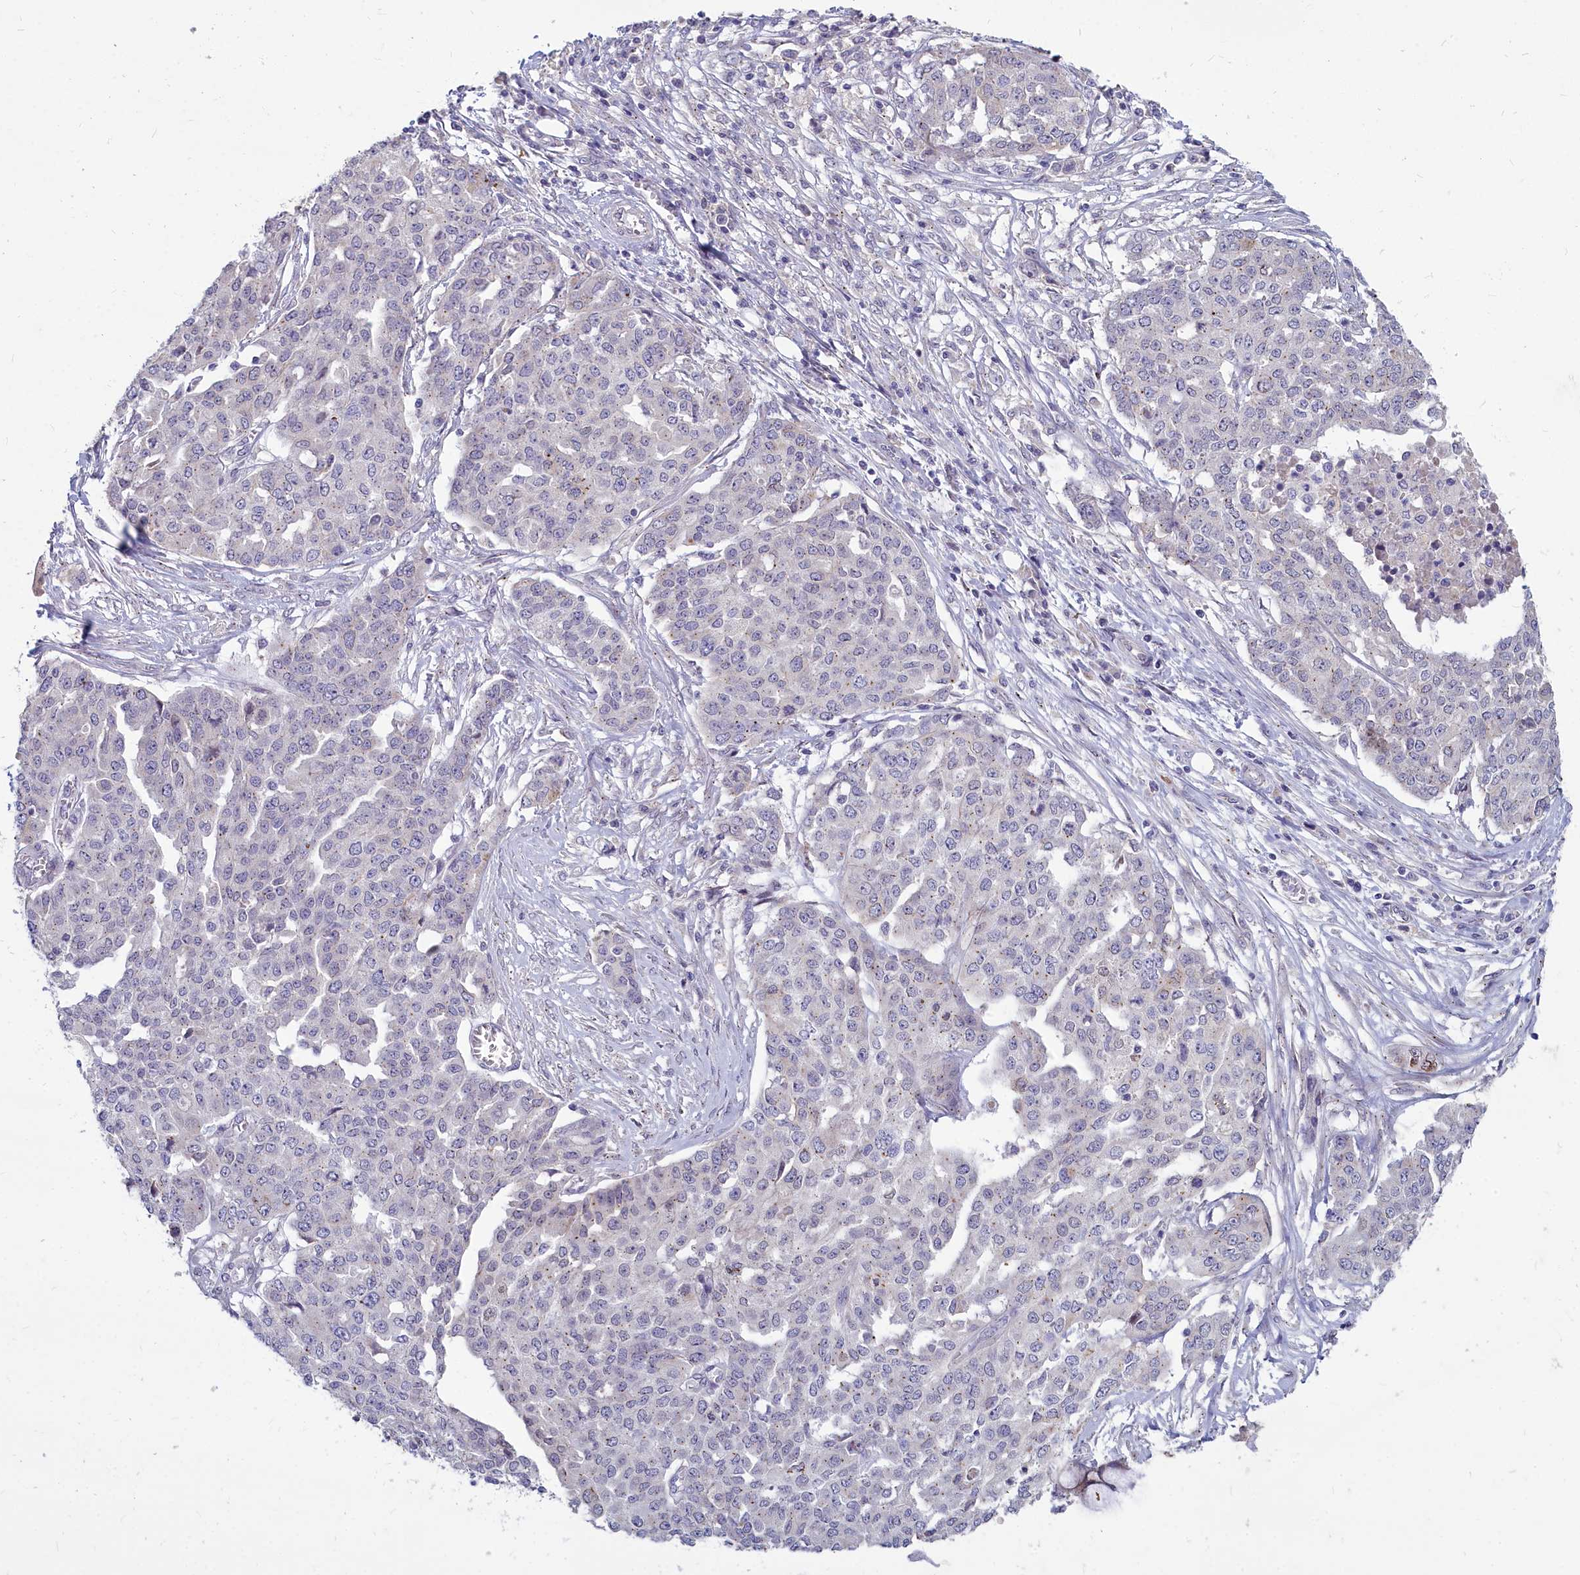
{"staining": {"intensity": "negative", "quantity": "none", "location": "none"}, "tissue": "ovarian cancer", "cell_type": "Tumor cells", "image_type": "cancer", "snomed": [{"axis": "morphology", "description": "Cystadenocarcinoma, serous, NOS"}, {"axis": "topography", "description": "Soft tissue"}, {"axis": "topography", "description": "Ovary"}], "caption": "Immunohistochemistry (IHC) of human ovarian cancer (serous cystadenocarcinoma) shows no expression in tumor cells.", "gene": "NOXA1", "patient": {"sex": "female", "age": 57}}